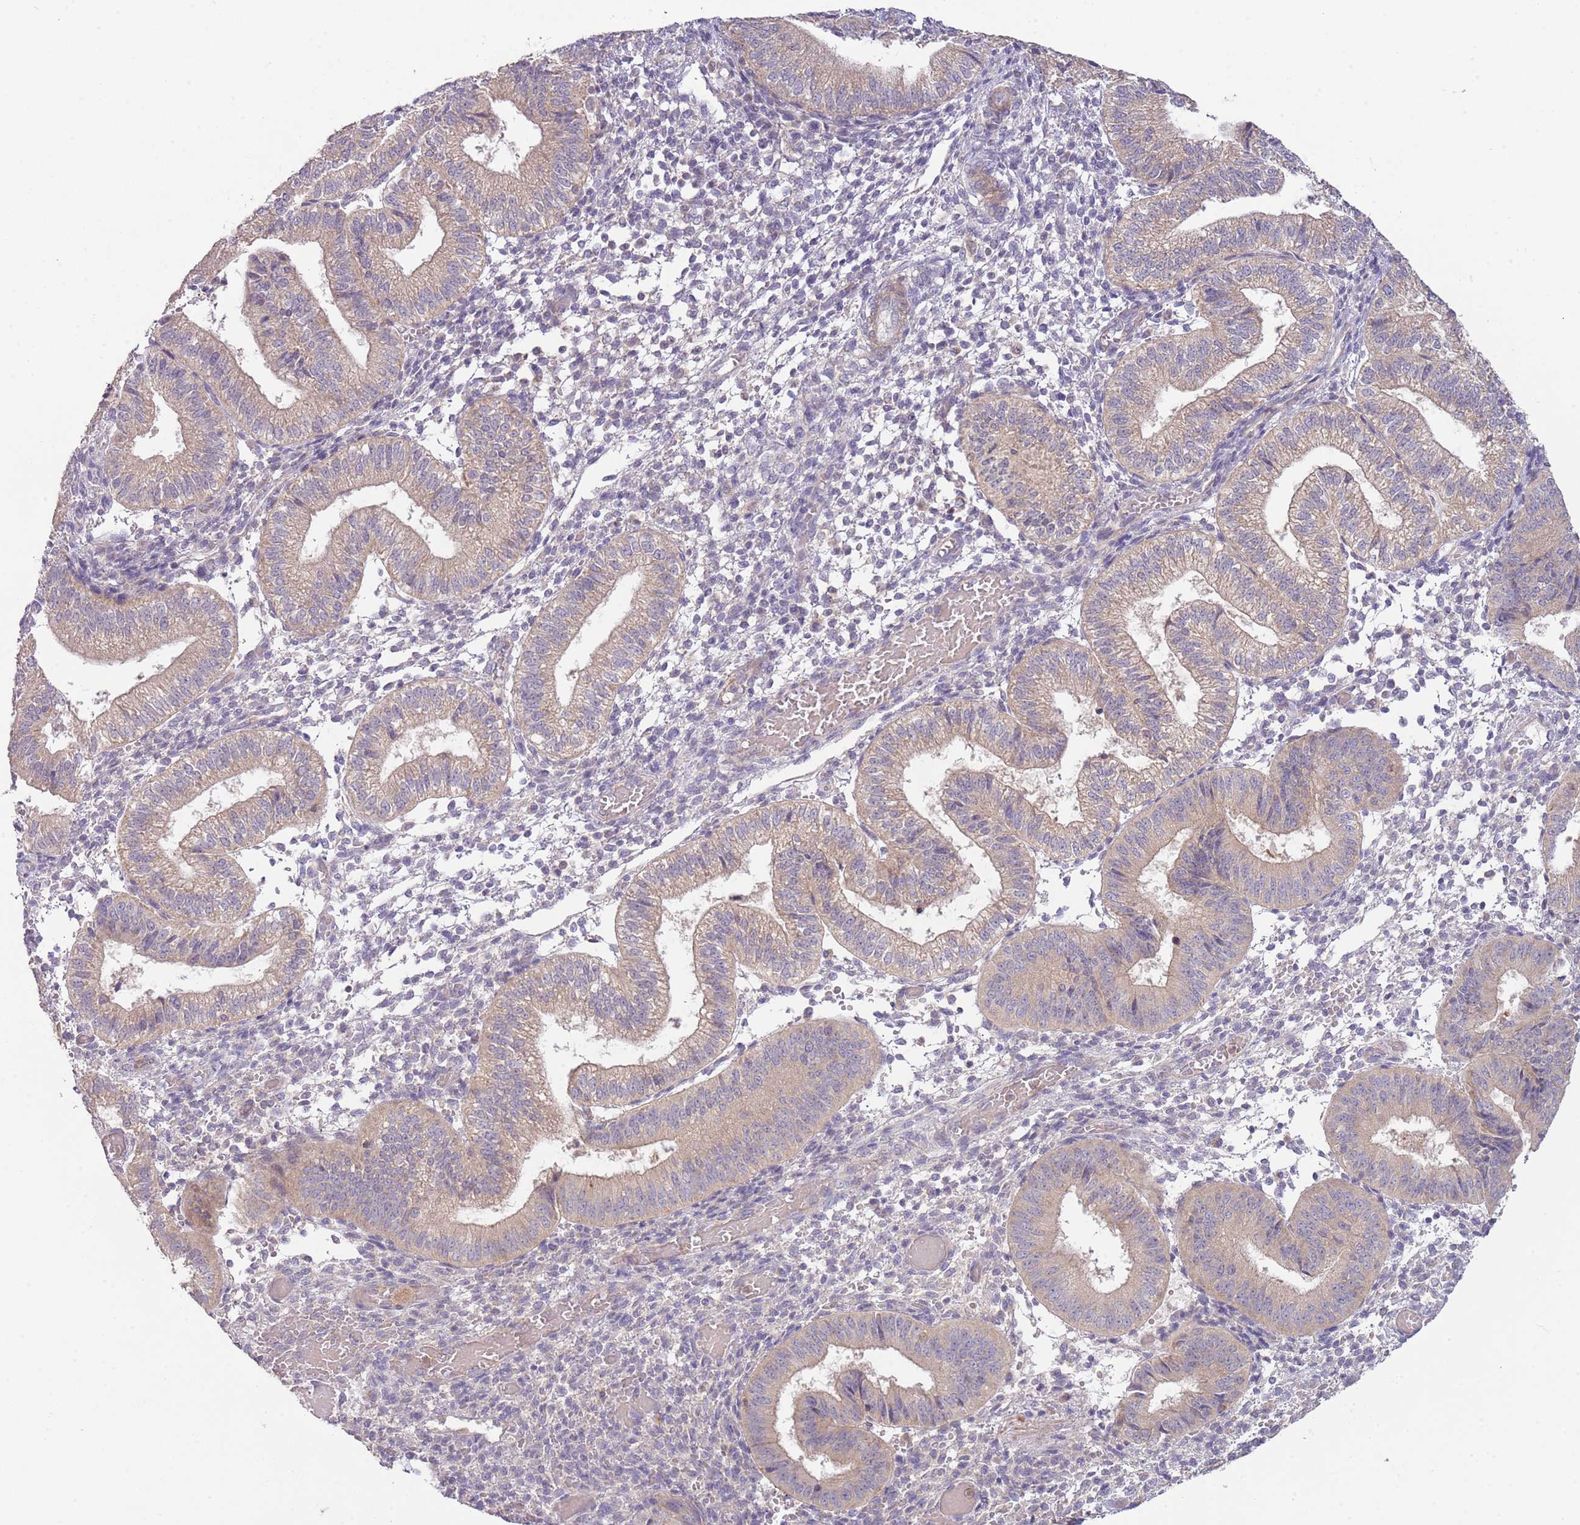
{"staining": {"intensity": "weak", "quantity": "<25%", "location": "cytoplasmic/membranous"}, "tissue": "endometrium", "cell_type": "Cells in endometrial stroma", "image_type": "normal", "snomed": [{"axis": "morphology", "description": "Normal tissue, NOS"}, {"axis": "topography", "description": "Endometrium"}], "caption": "IHC histopathology image of benign endometrium stained for a protein (brown), which demonstrates no positivity in cells in endometrial stroma.", "gene": "DTD2", "patient": {"sex": "female", "age": 34}}